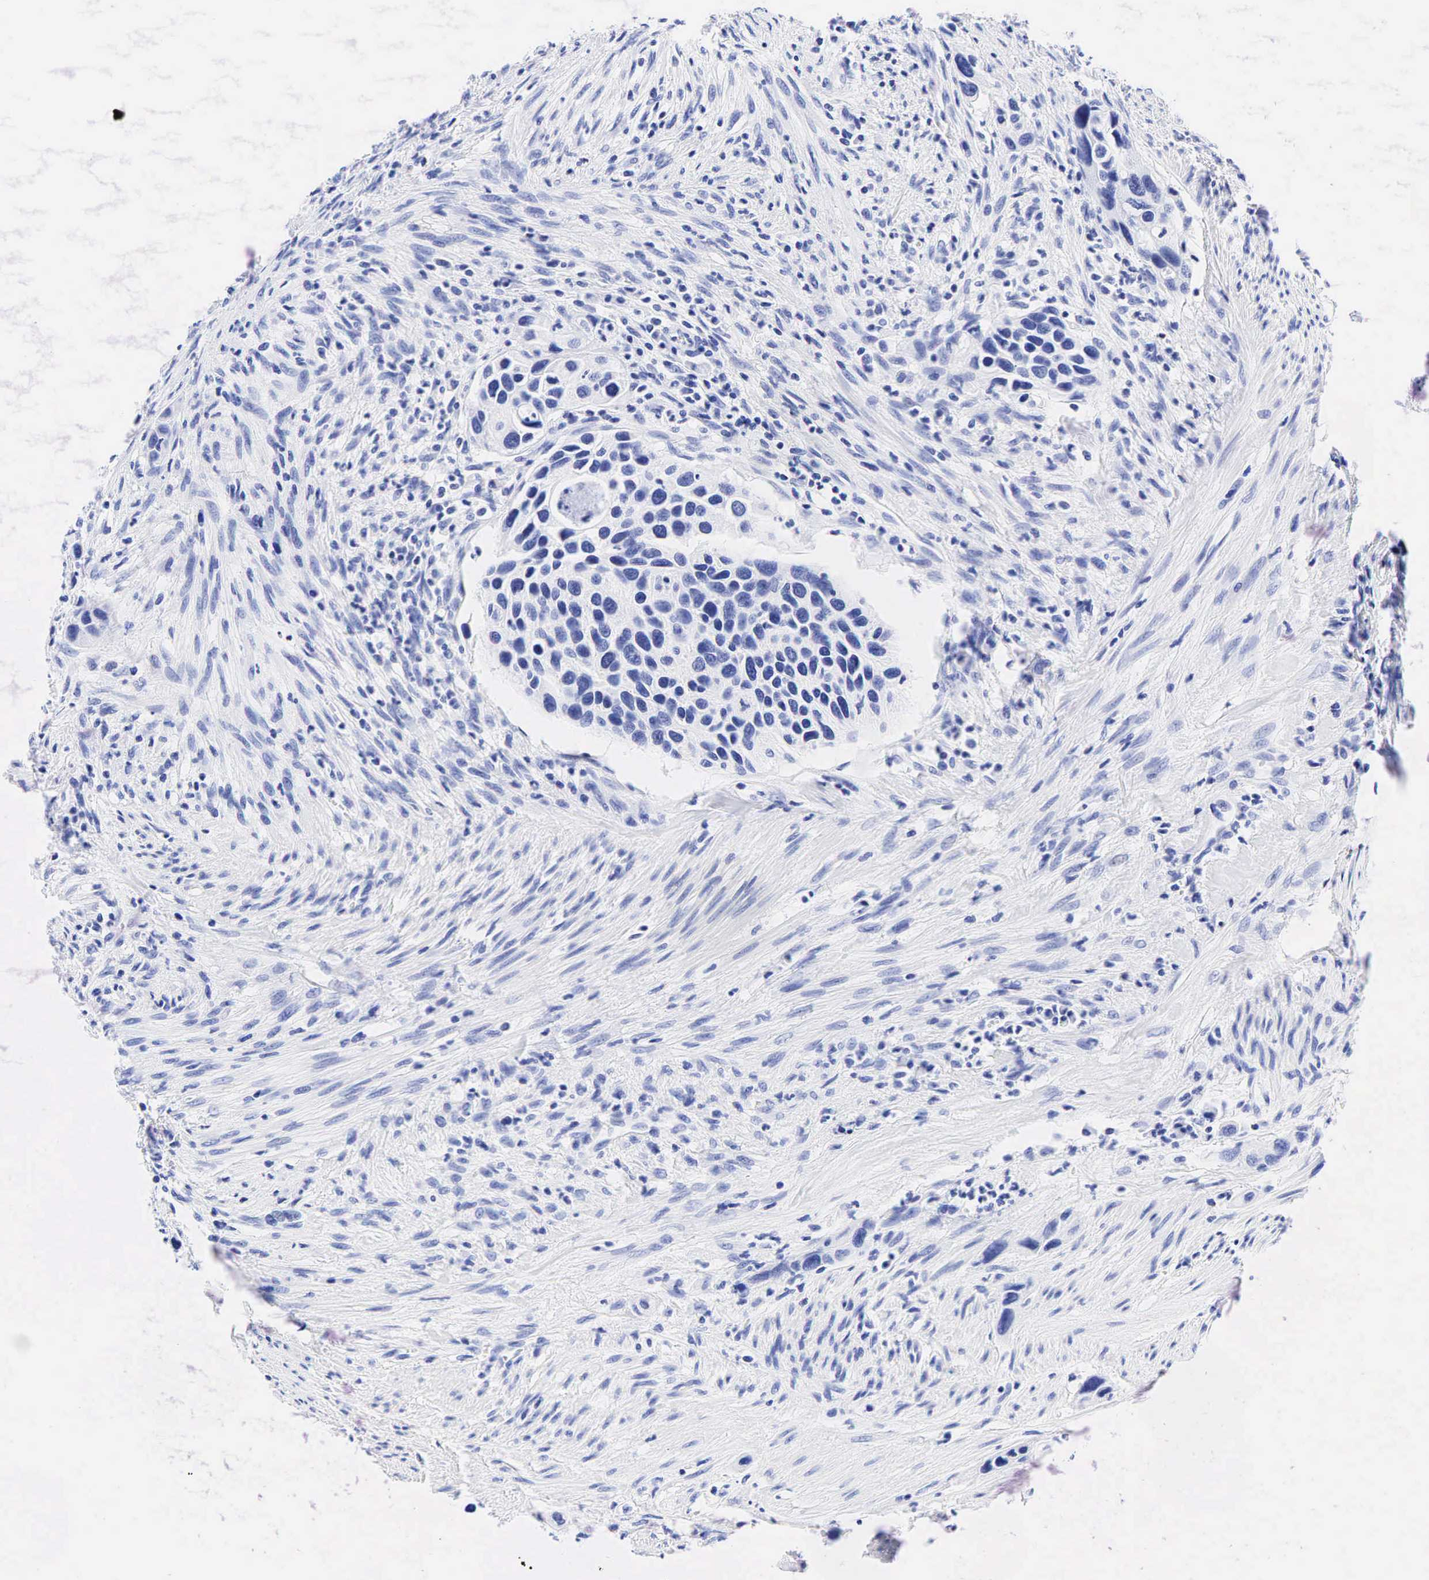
{"staining": {"intensity": "negative", "quantity": "none", "location": "none"}, "tissue": "urothelial cancer", "cell_type": "Tumor cells", "image_type": "cancer", "snomed": [{"axis": "morphology", "description": "Urothelial carcinoma, High grade"}, {"axis": "topography", "description": "Urinary bladder"}], "caption": "The photomicrograph demonstrates no staining of tumor cells in high-grade urothelial carcinoma.", "gene": "ESR1", "patient": {"sex": "male", "age": 66}}